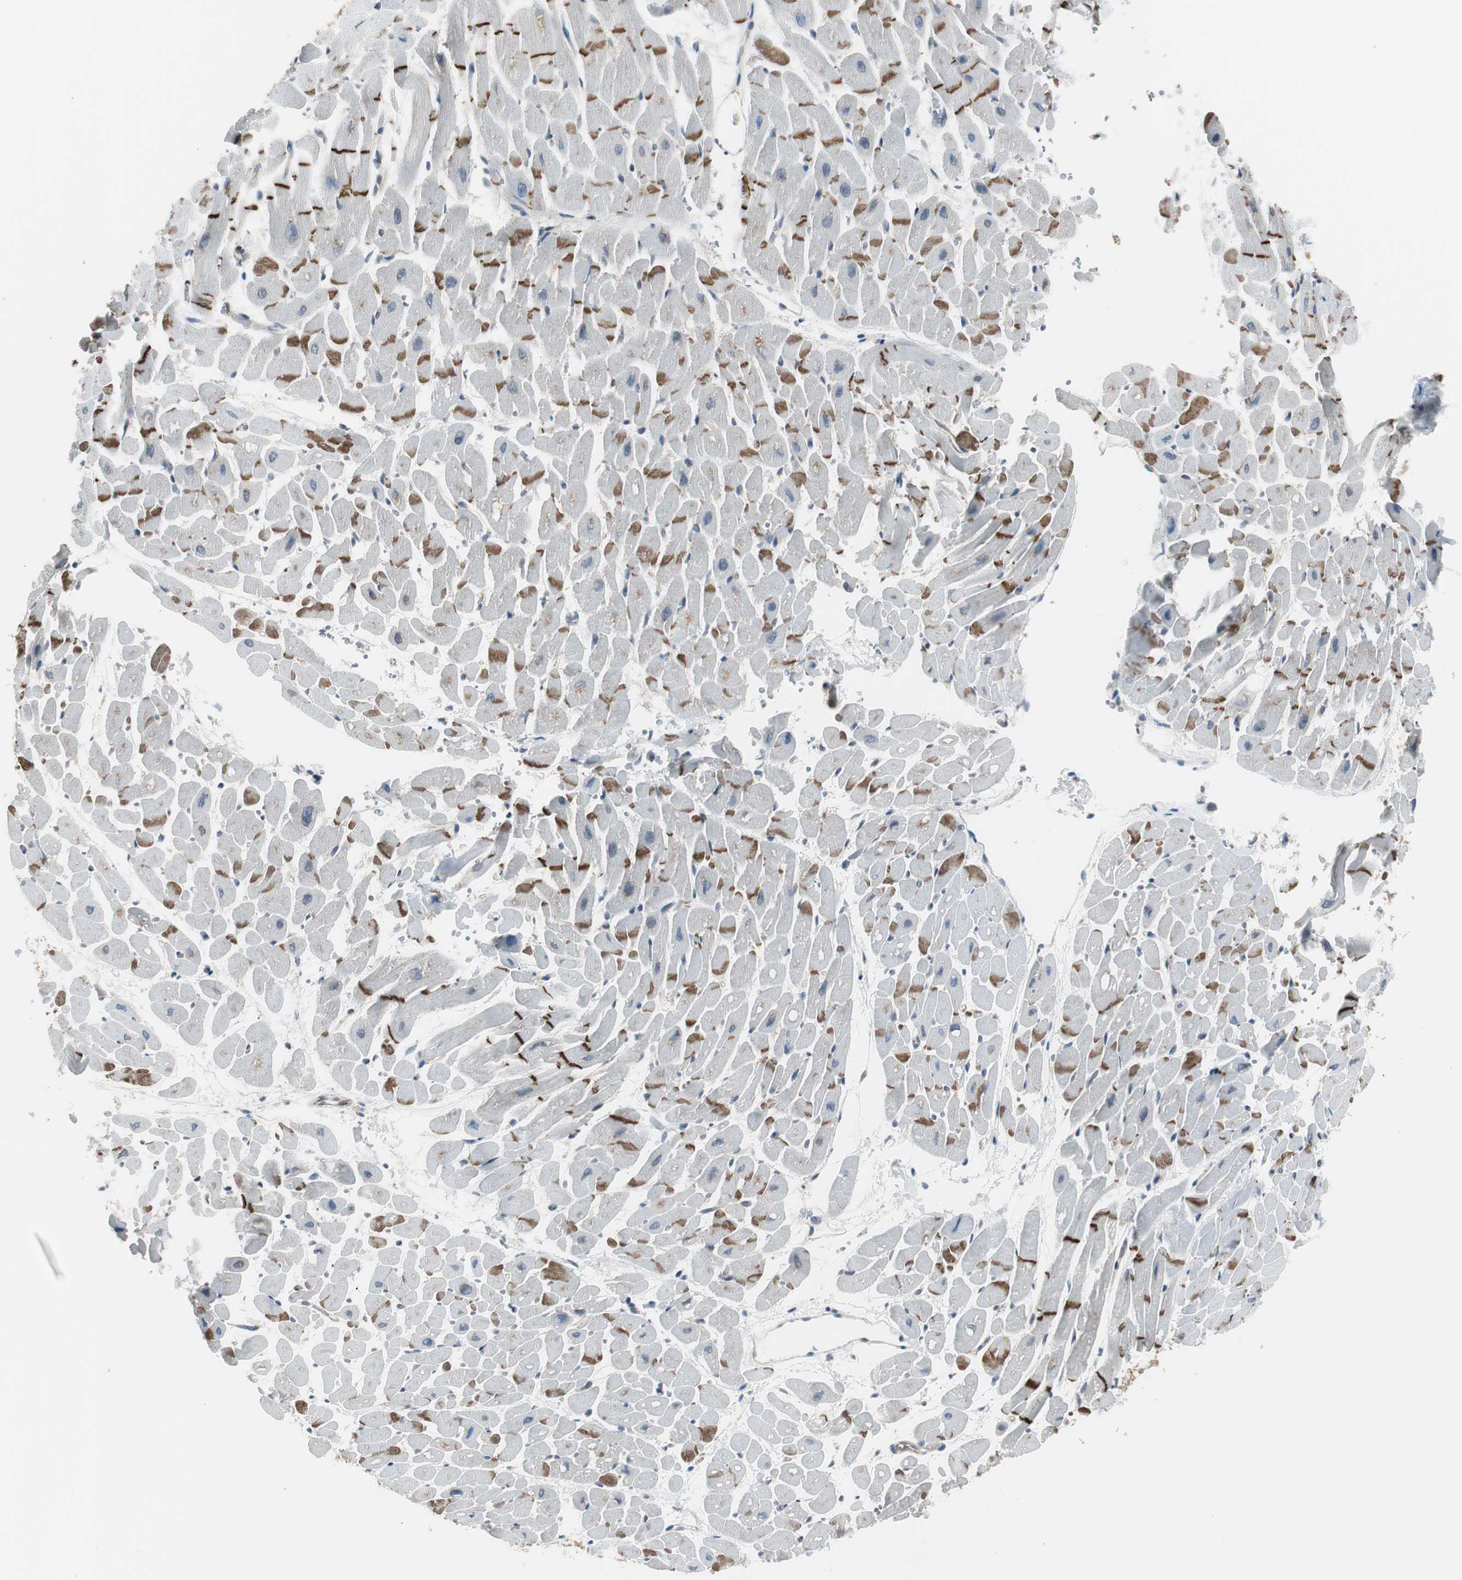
{"staining": {"intensity": "strong", "quantity": "25%-75%", "location": "cytoplasmic/membranous"}, "tissue": "heart muscle", "cell_type": "Cardiomyocytes", "image_type": "normal", "snomed": [{"axis": "morphology", "description": "Normal tissue, NOS"}, {"axis": "topography", "description": "Heart"}], "caption": "An IHC photomicrograph of normal tissue is shown. Protein staining in brown highlights strong cytoplasmic/membranous positivity in heart muscle within cardiomyocytes.", "gene": "STXBP4", "patient": {"sex": "male", "age": 45}}